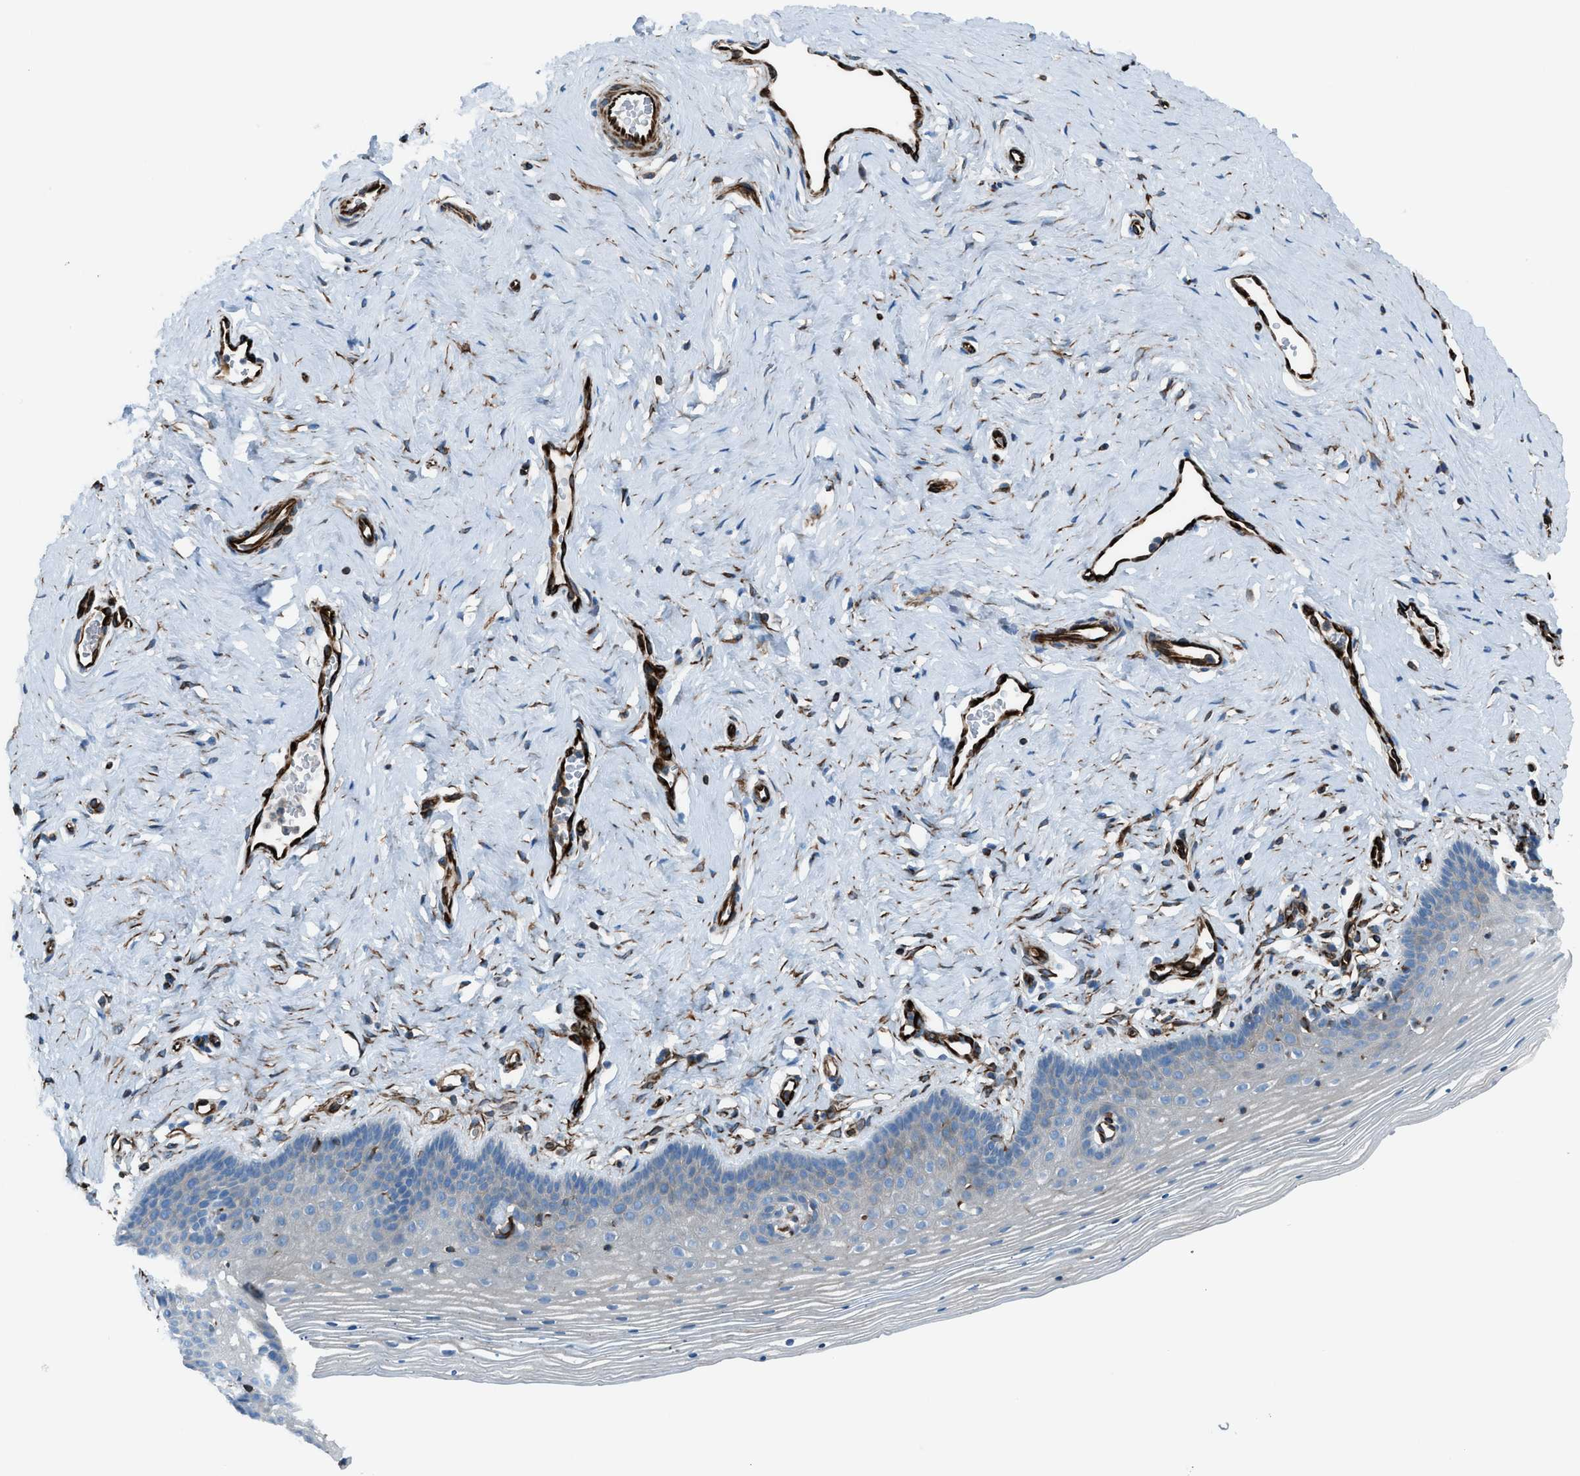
{"staining": {"intensity": "negative", "quantity": "none", "location": "none"}, "tissue": "vagina", "cell_type": "Squamous epithelial cells", "image_type": "normal", "snomed": [{"axis": "morphology", "description": "Normal tissue, NOS"}, {"axis": "topography", "description": "Vagina"}], "caption": "This histopathology image is of normal vagina stained with immunohistochemistry to label a protein in brown with the nuclei are counter-stained blue. There is no staining in squamous epithelial cells. Brightfield microscopy of immunohistochemistry (IHC) stained with DAB (brown) and hematoxylin (blue), captured at high magnification.", "gene": "CABP7", "patient": {"sex": "female", "age": 32}}